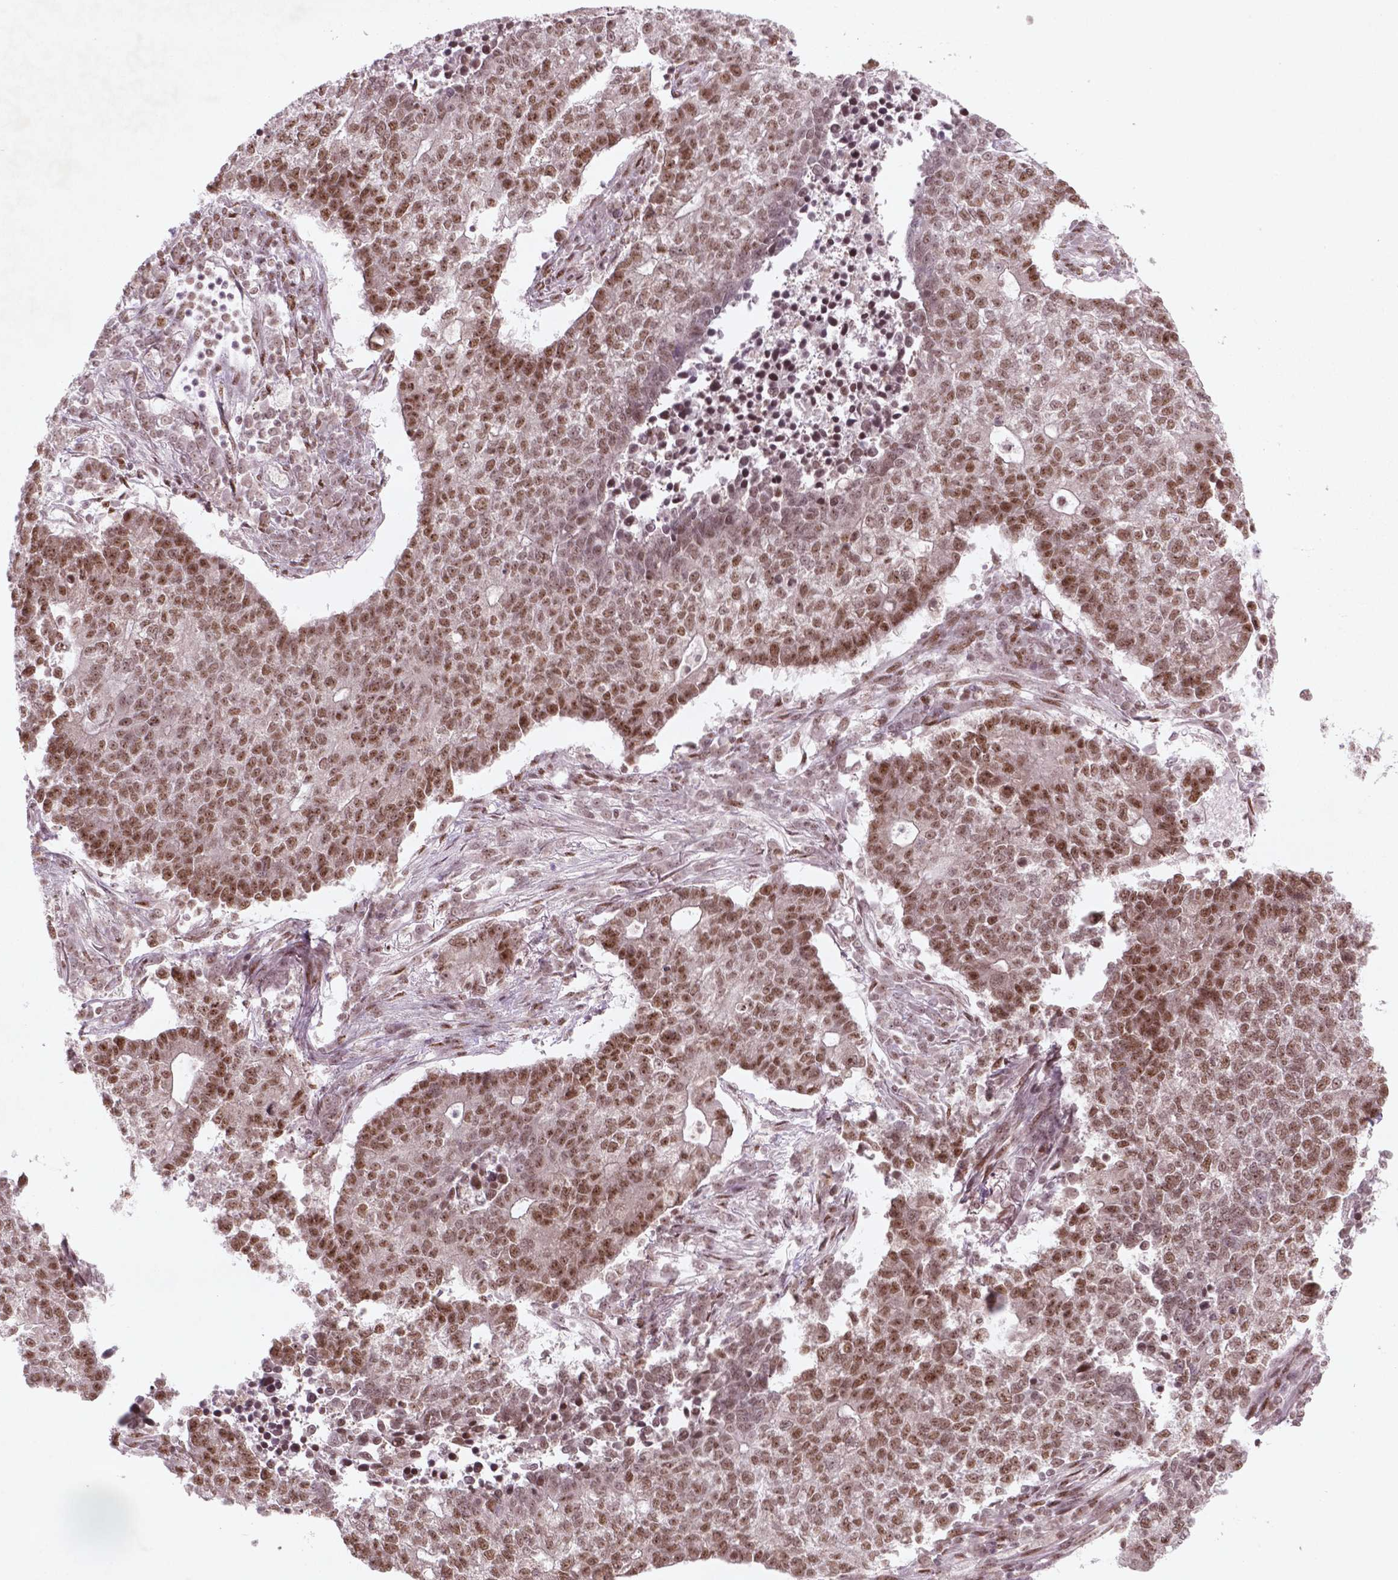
{"staining": {"intensity": "moderate", "quantity": ">75%", "location": "nuclear"}, "tissue": "lung cancer", "cell_type": "Tumor cells", "image_type": "cancer", "snomed": [{"axis": "morphology", "description": "Adenocarcinoma, NOS"}, {"axis": "topography", "description": "Lung"}], "caption": "Protein staining by immunohistochemistry displays moderate nuclear expression in about >75% of tumor cells in lung adenocarcinoma.", "gene": "HMG20B", "patient": {"sex": "male", "age": 57}}